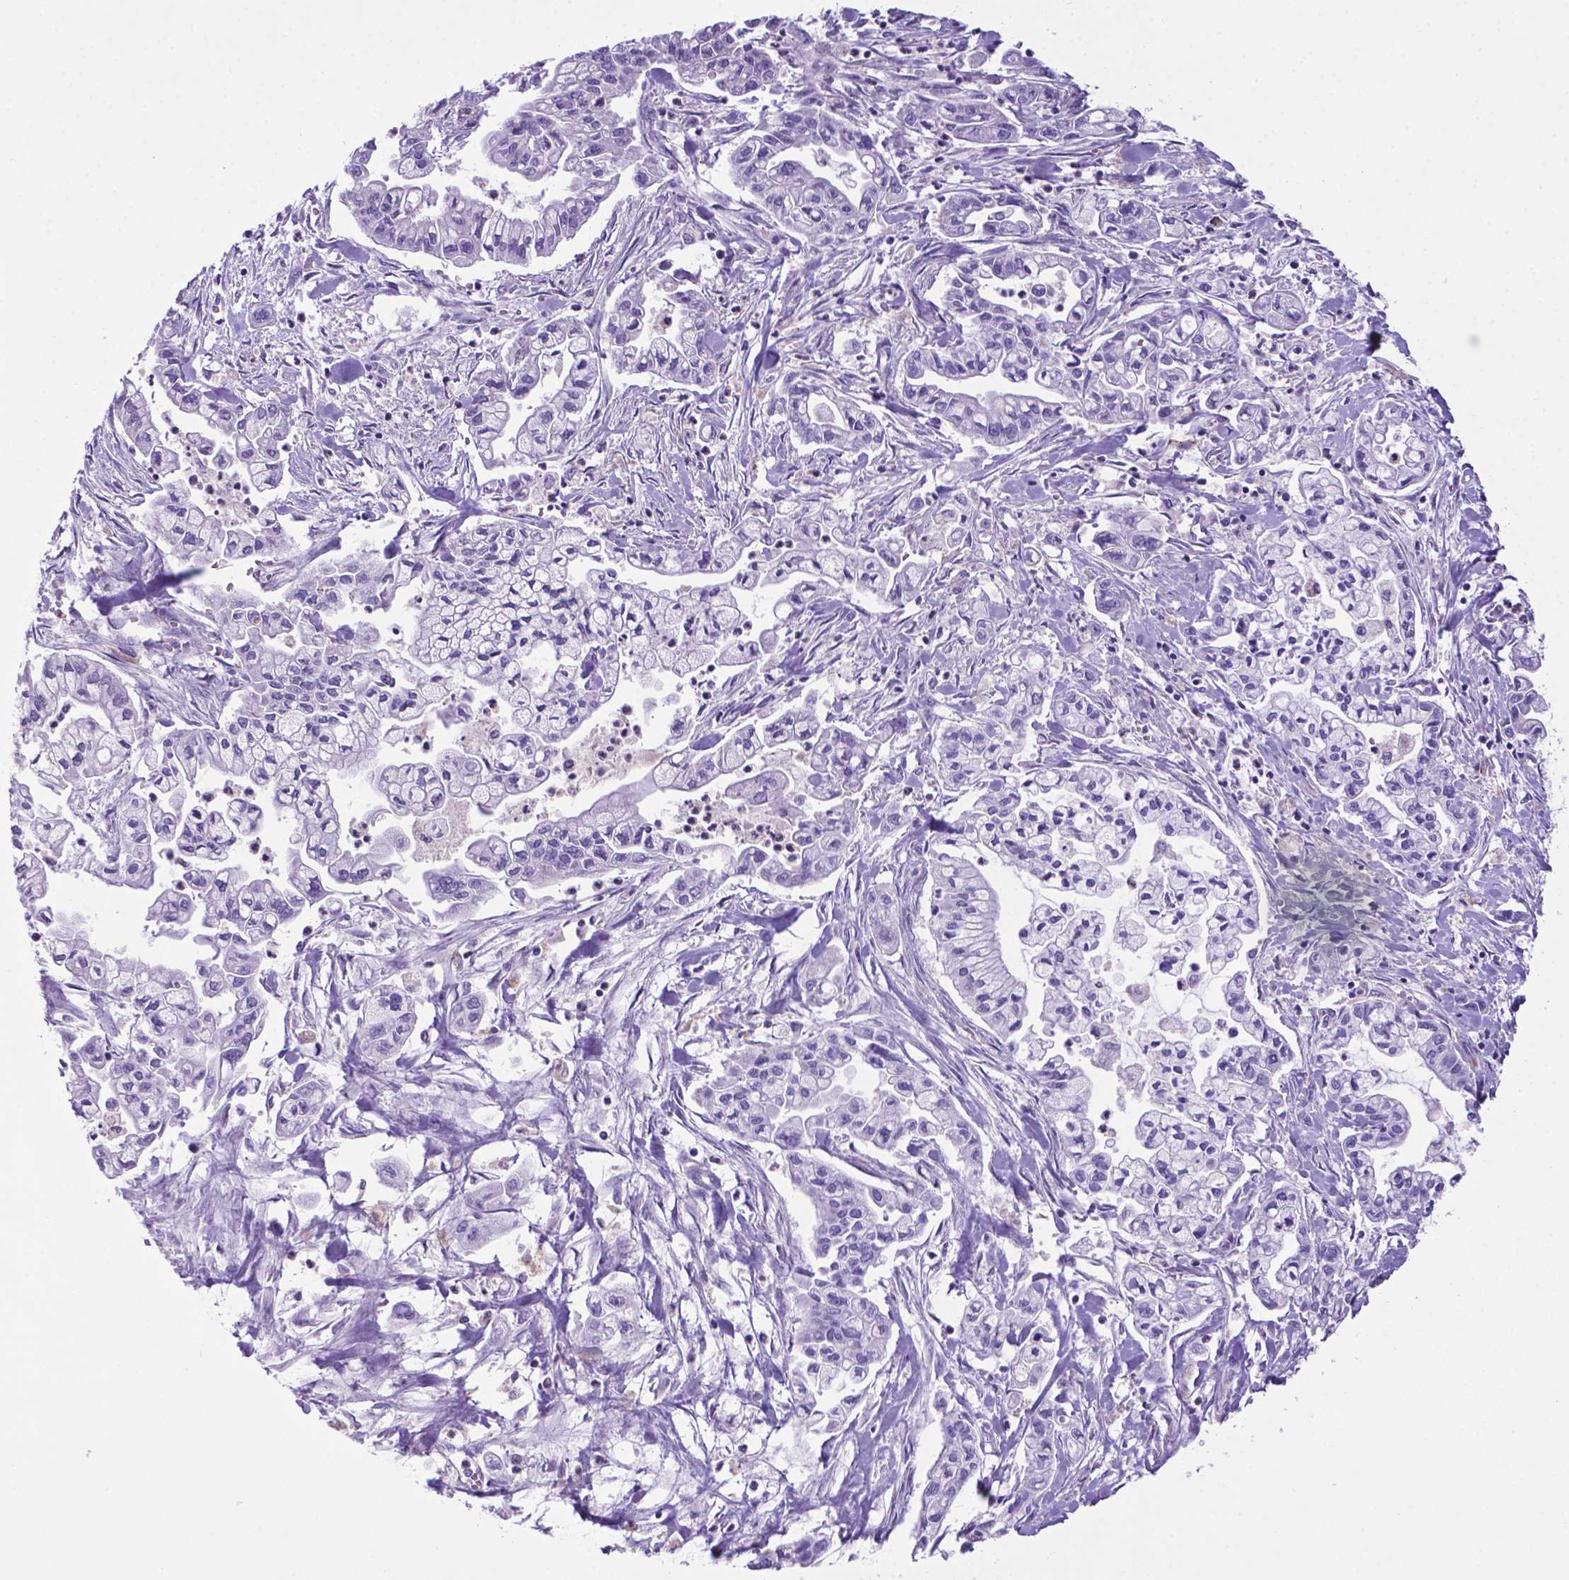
{"staining": {"intensity": "negative", "quantity": "none", "location": "none"}, "tissue": "pancreatic cancer", "cell_type": "Tumor cells", "image_type": "cancer", "snomed": [{"axis": "morphology", "description": "Adenocarcinoma, NOS"}, {"axis": "topography", "description": "Pancreas"}], "caption": "Protein analysis of pancreatic adenocarcinoma exhibits no significant staining in tumor cells.", "gene": "LZTR1", "patient": {"sex": "male", "age": 54}}